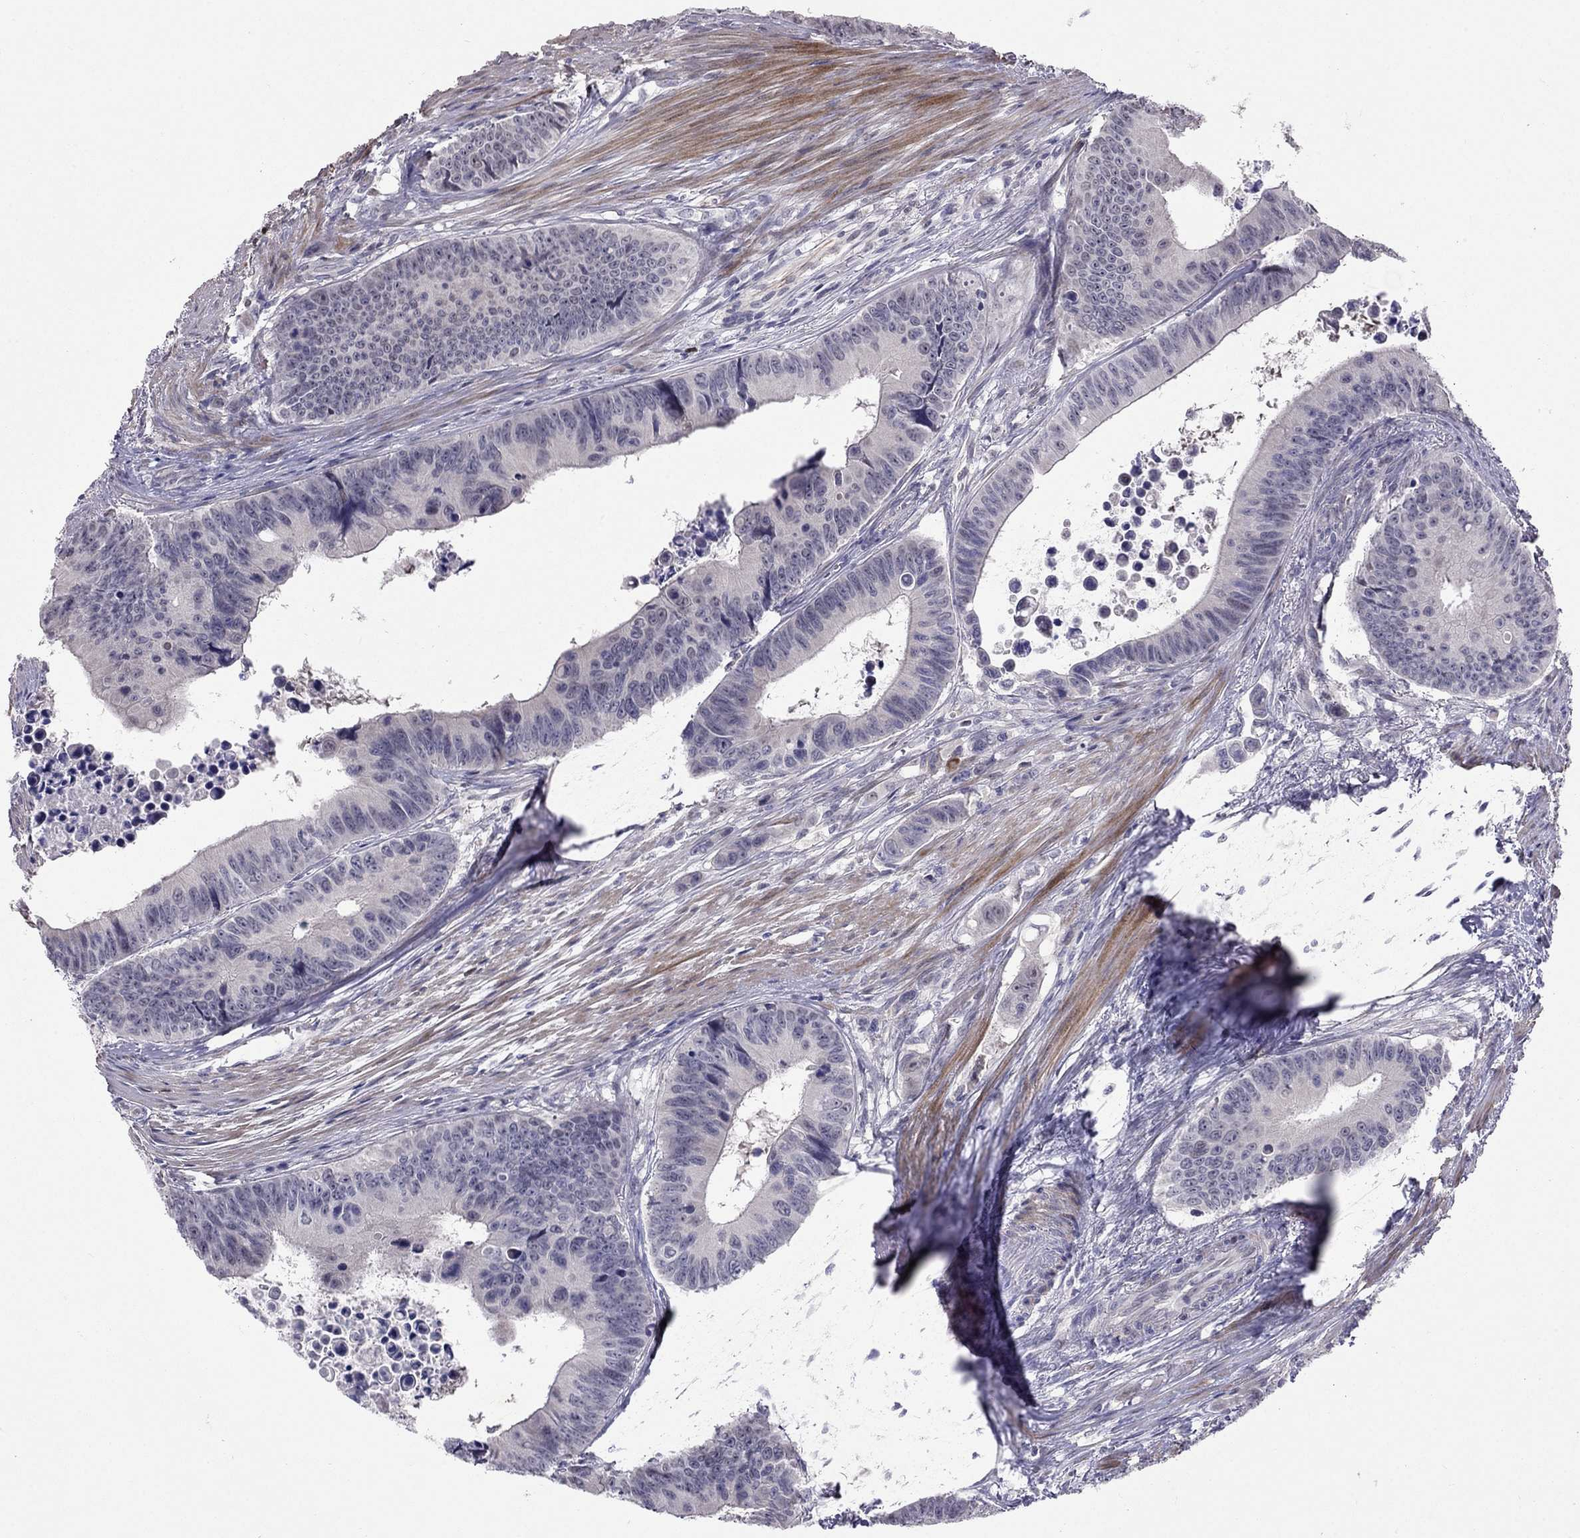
{"staining": {"intensity": "negative", "quantity": "none", "location": "none"}, "tissue": "colorectal cancer", "cell_type": "Tumor cells", "image_type": "cancer", "snomed": [{"axis": "morphology", "description": "Adenocarcinoma, NOS"}, {"axis": "topography", "description": "Colon"}], "caption": "An immunohistochemistry (IHC) image of adenocarcinoma (colorectal) is shown. There is no staining in tumor cells of adenocarcinoma (colorectal). The staining was performed using DAB (3,3'-diaminobenzidine) to visualize the protein expression in brown, while the nuclei were stained in blue with hematoxylin (Magnification: 20x).", "gene": "LRRC39", "patient": {"sex": "female", "age": 87}}